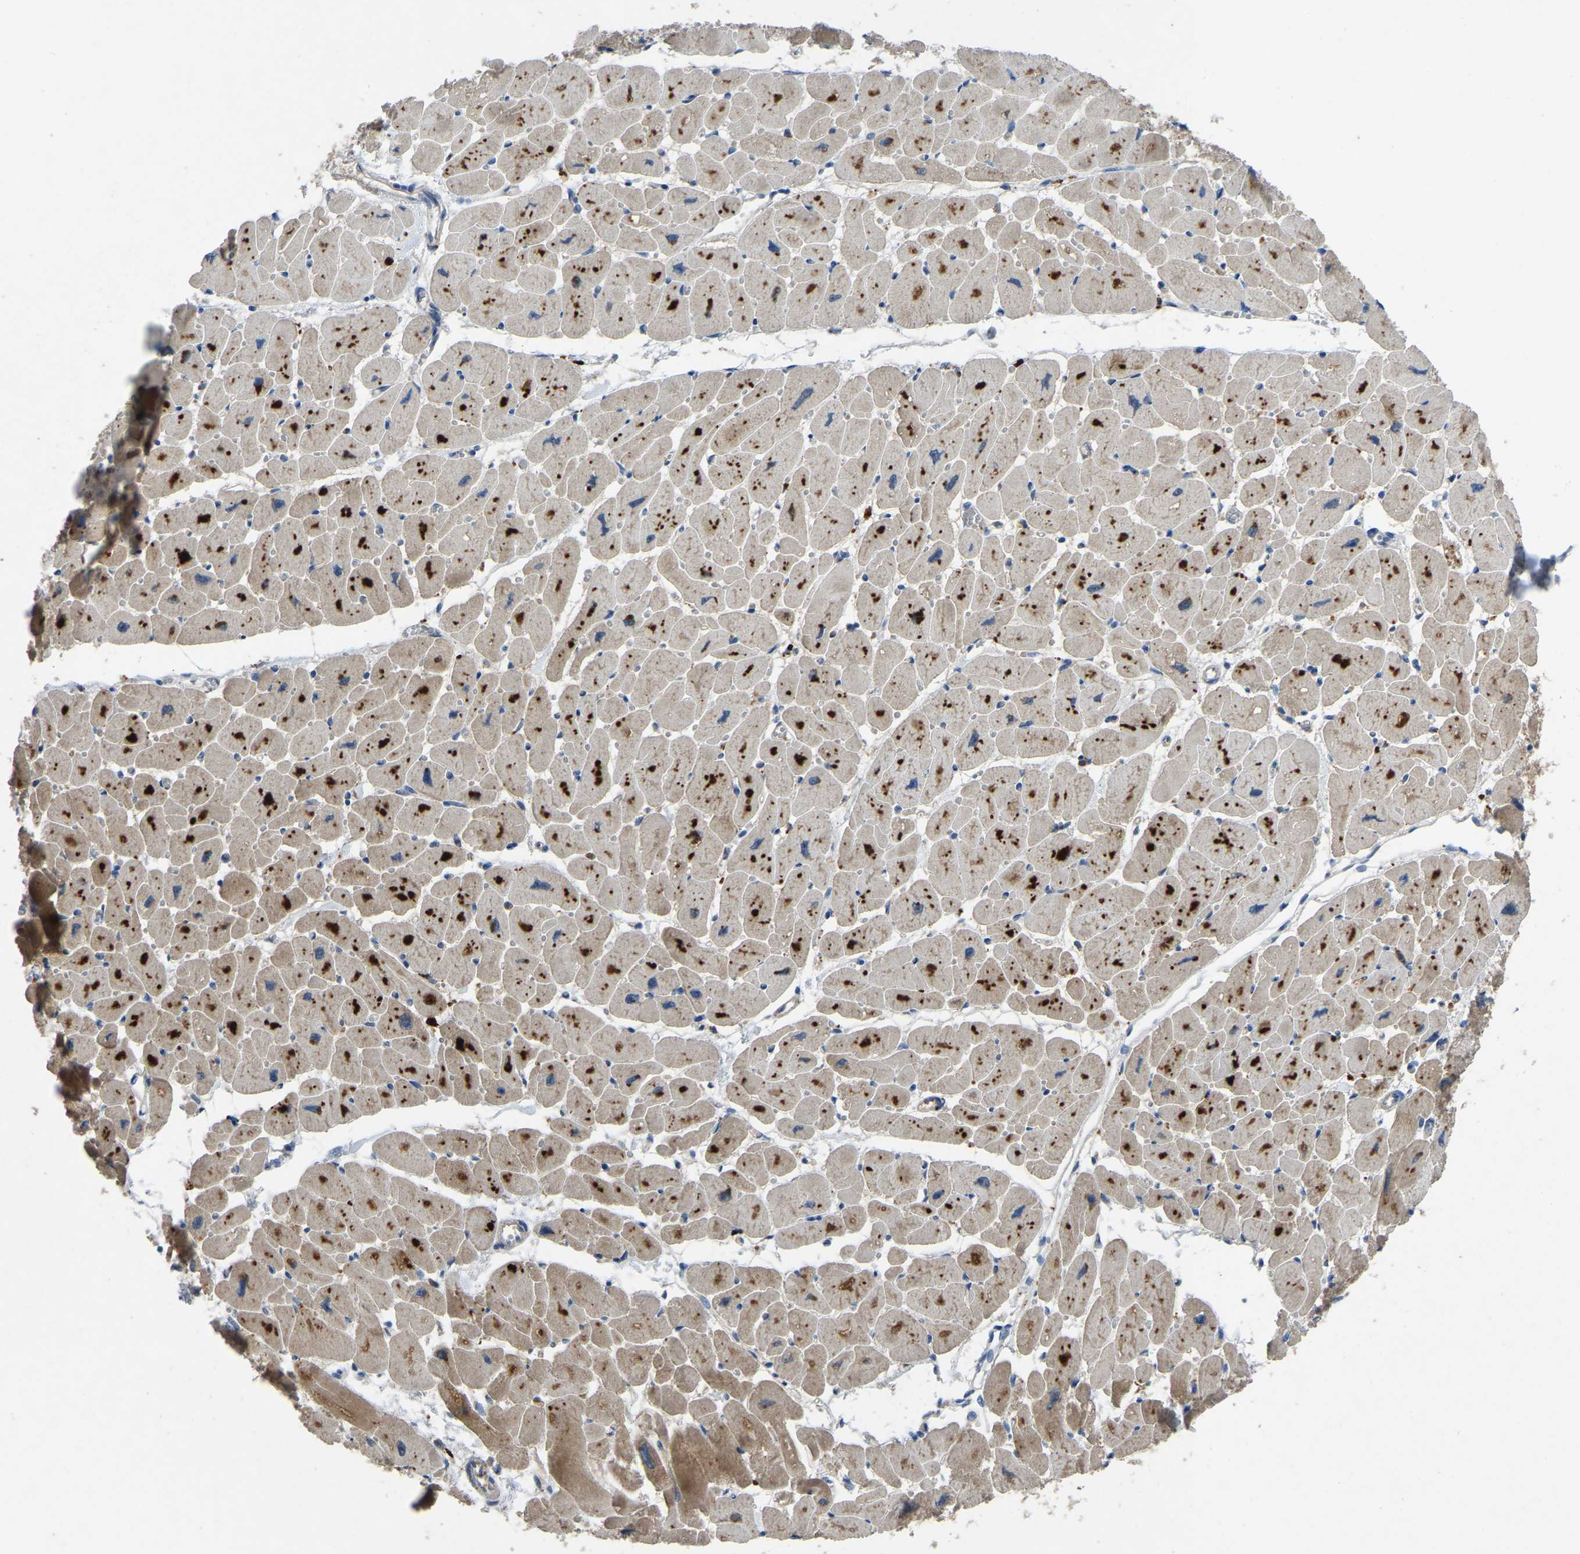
{"staining": {"intensity": "moderate", "quantity": ">75%", "location": "cytoplasmic/membranous"}, "tissue": "heart muscle", "cell_type": "Cardiomyocytes", "image_type": "normal", "snomed": [{"axis": "morphology", "description": "Normal tissue, NOS"}, {"axis": "topography", "description": "Heart"}], "caption": "Approximately >75% of cardiomyocytes in benign human heart muscle display moderate cytoplasmic/membranous protein positivity as visualized by brown immunohistochemical staining.", "gene": "FHIT", "patient": {"sex": "female", "age": 54}}